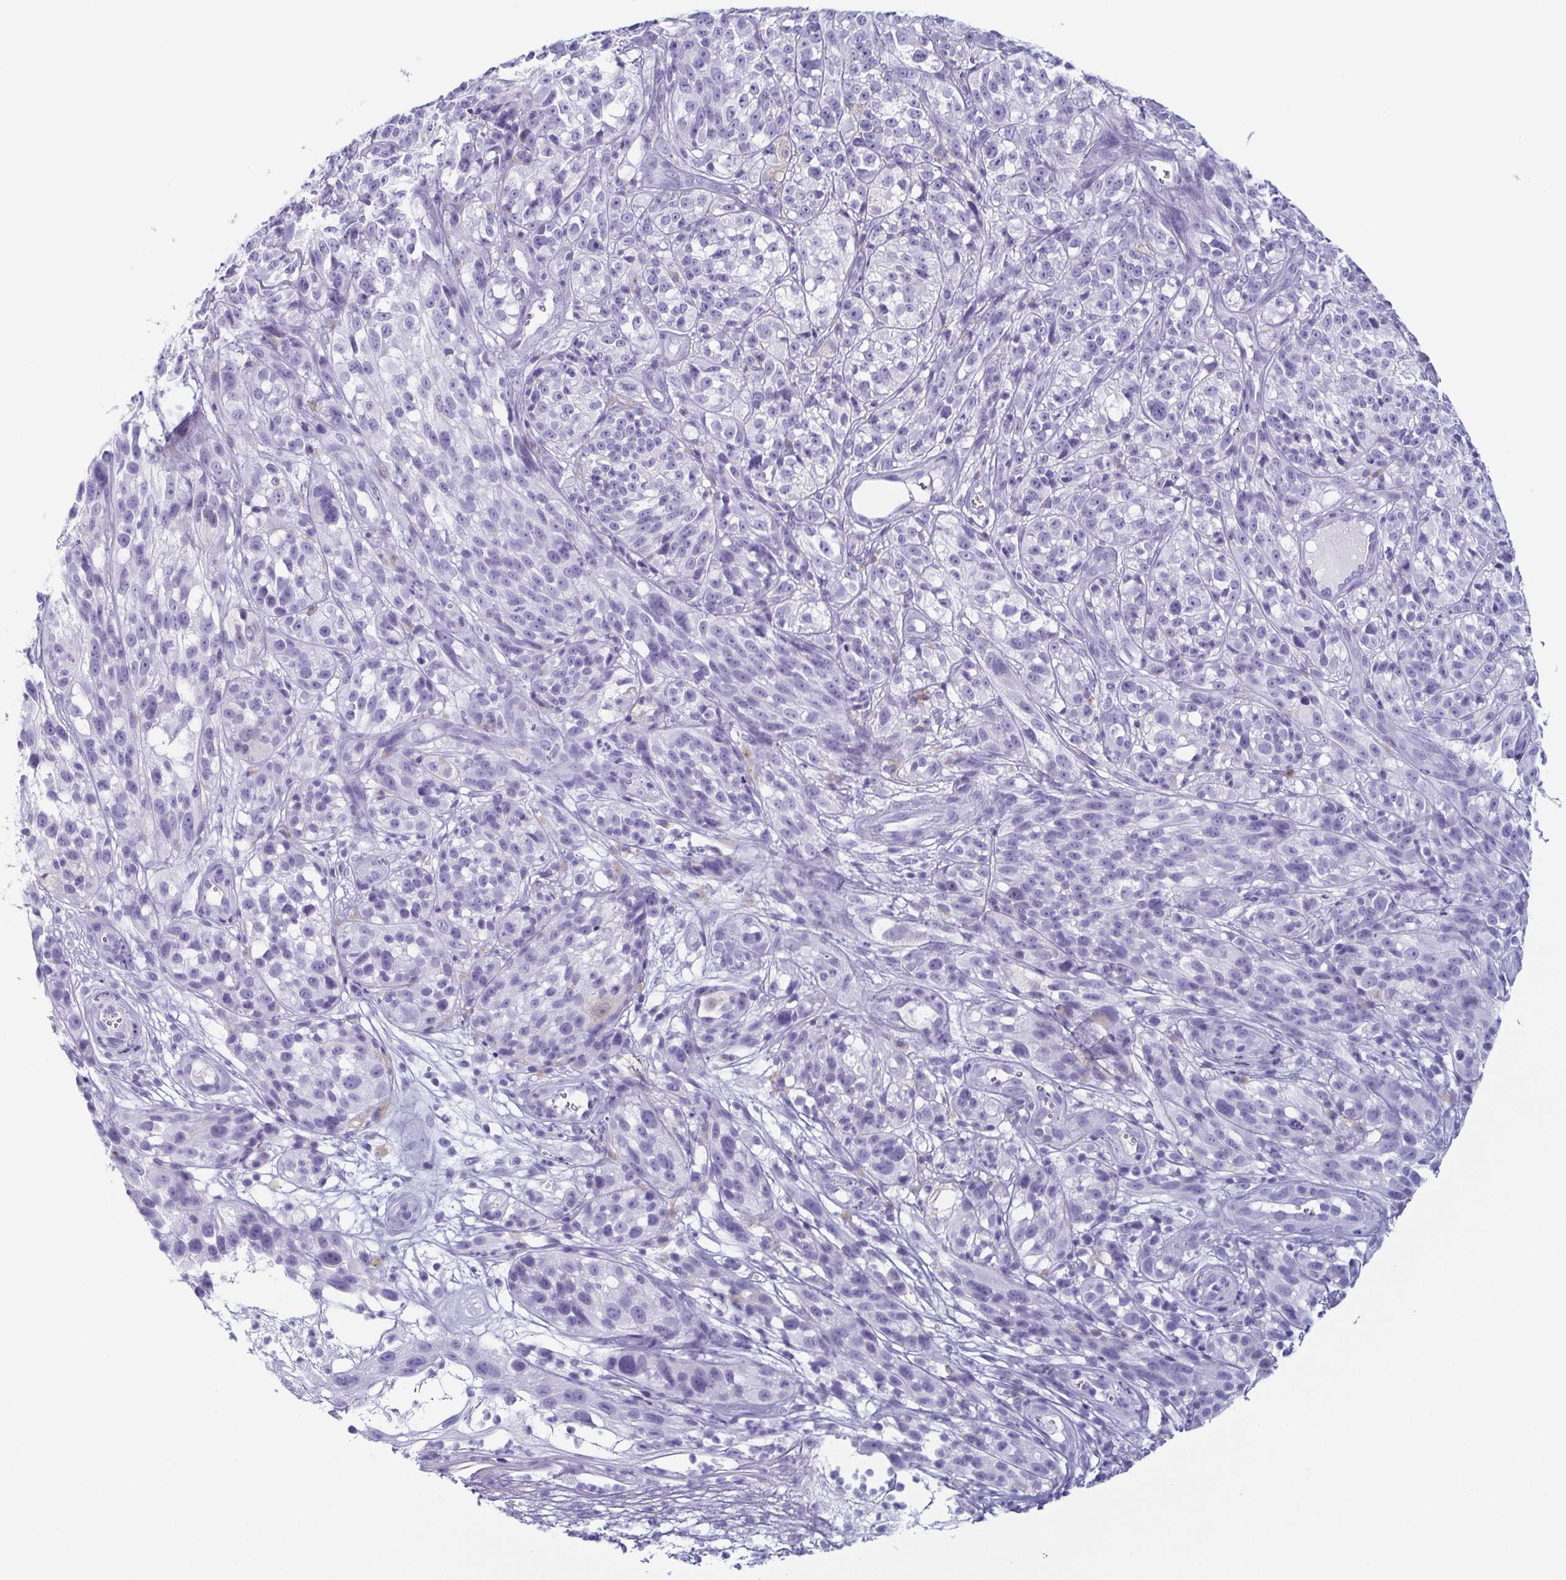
{"staining": {"intensity": "negative", "quantity": "none", "location": "none"}, "tissue": "melanoma", "cell_type": "Tumor cells", "image_type": "cancer", "snomed": [{"axis": "morphology", "description": "Malignant melanoma, NOS"}, {"axis": "topography", "description": "Skin"}], "caption": "Tumor cells show no significant staining in melanoma.", "gene": "ENKUR", "patient": {"sex": "female", "age": 85}}